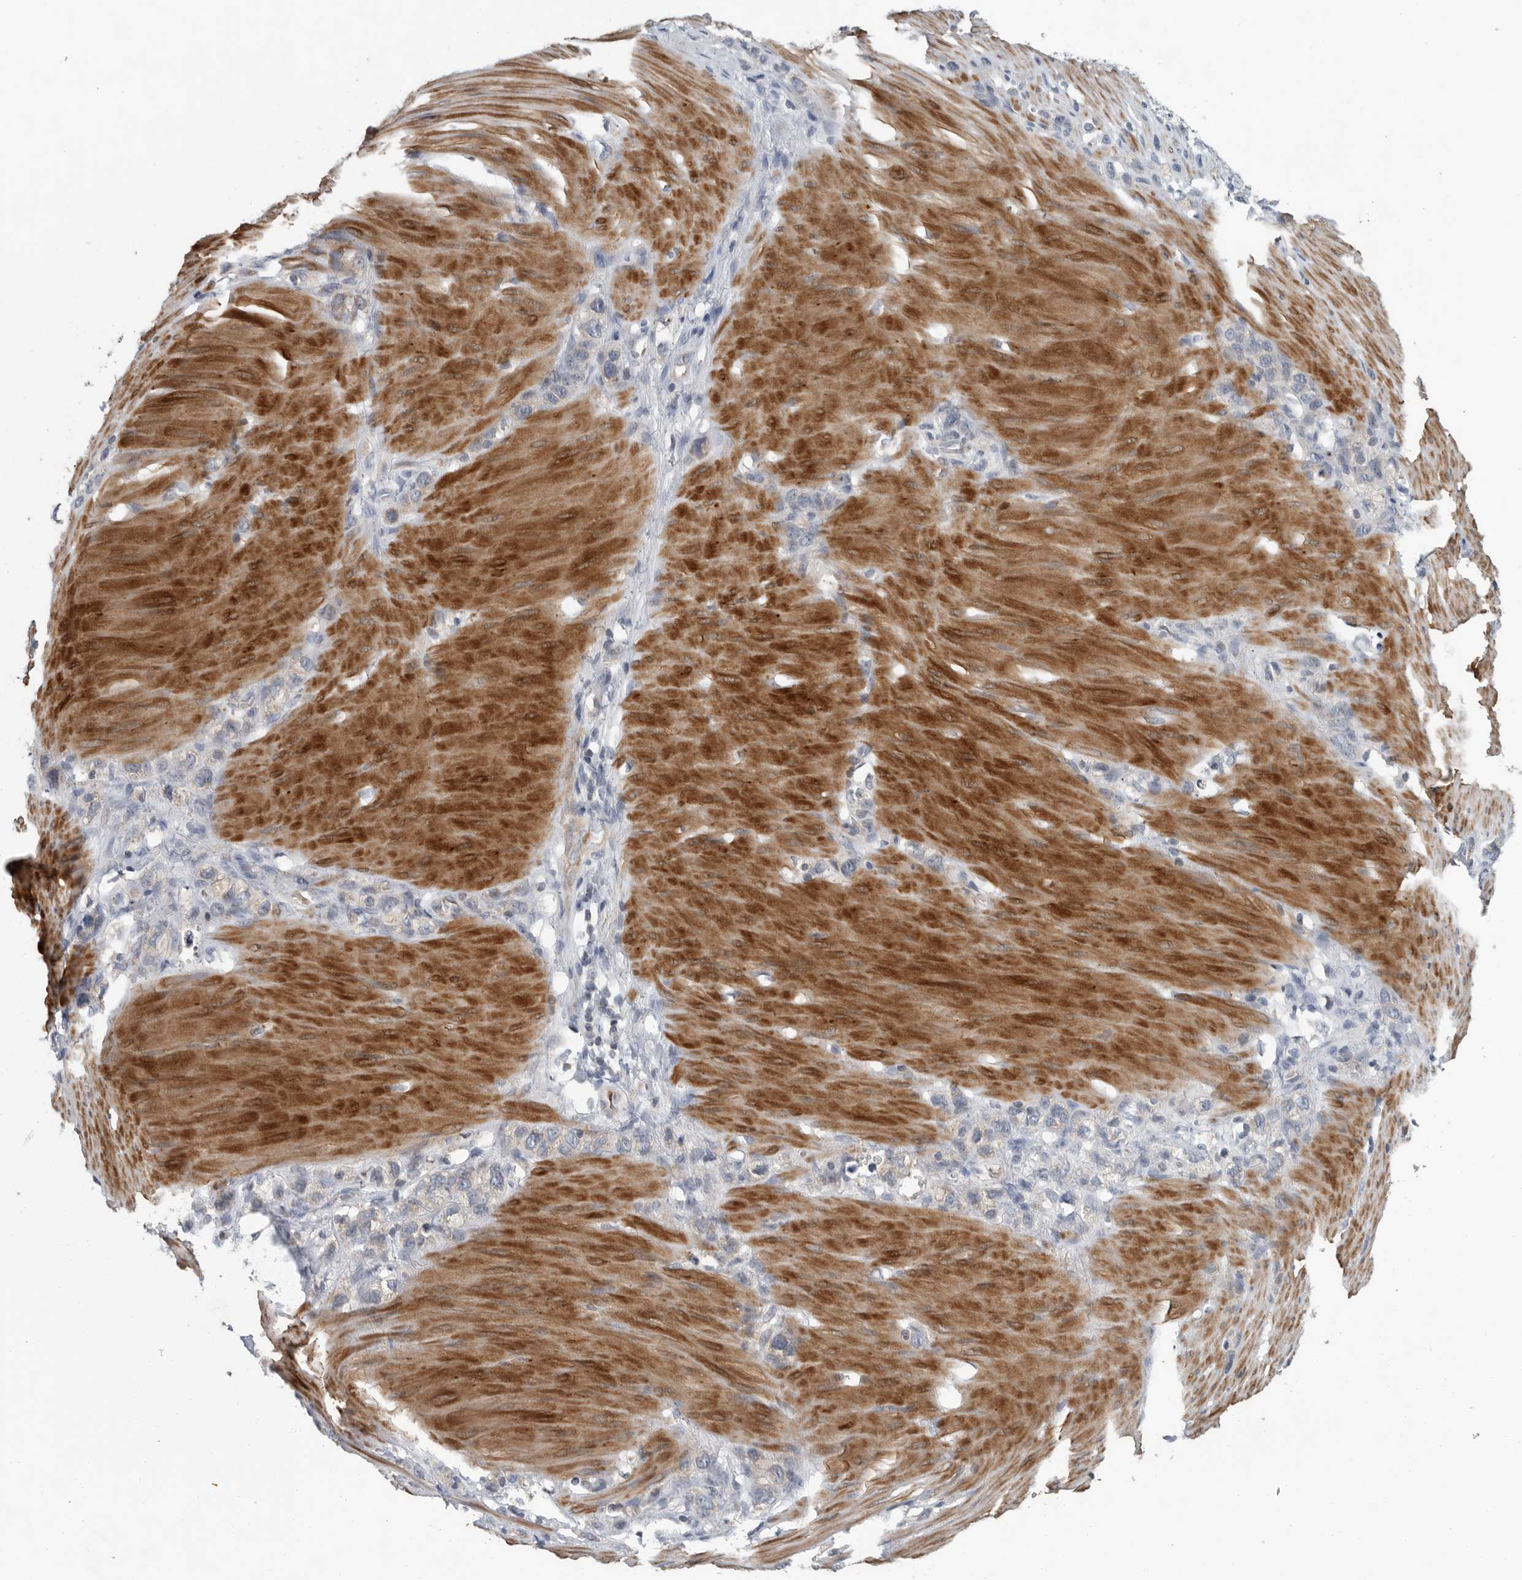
{"staining": {"intensity": "negative", "quantity": "none", "location": "none"}, "tissue": "stomach cancer", "cell_type": "Tumor cells", "image_type": "cancer", "snomed": [{"axis": "morphology", "description": "Normal tissue, NOS"}, {"axis": "morphology", "description": "Adenocarcinoma, NOS"}, {"axis": "morphology", "description": "Adenocarcinoma, High grade"}, {"axis": "topography", "description": "Stomach, upper"}, {"axis": "topography", "description": "Stomach"}], "caption": "Immunohistochemistry micrograph of human stomach cancer stained for a protein (brown), which reveals no expression in tumor cells.", "gene": "MPP3", "patient": {"sex": "female", "age": 65}}